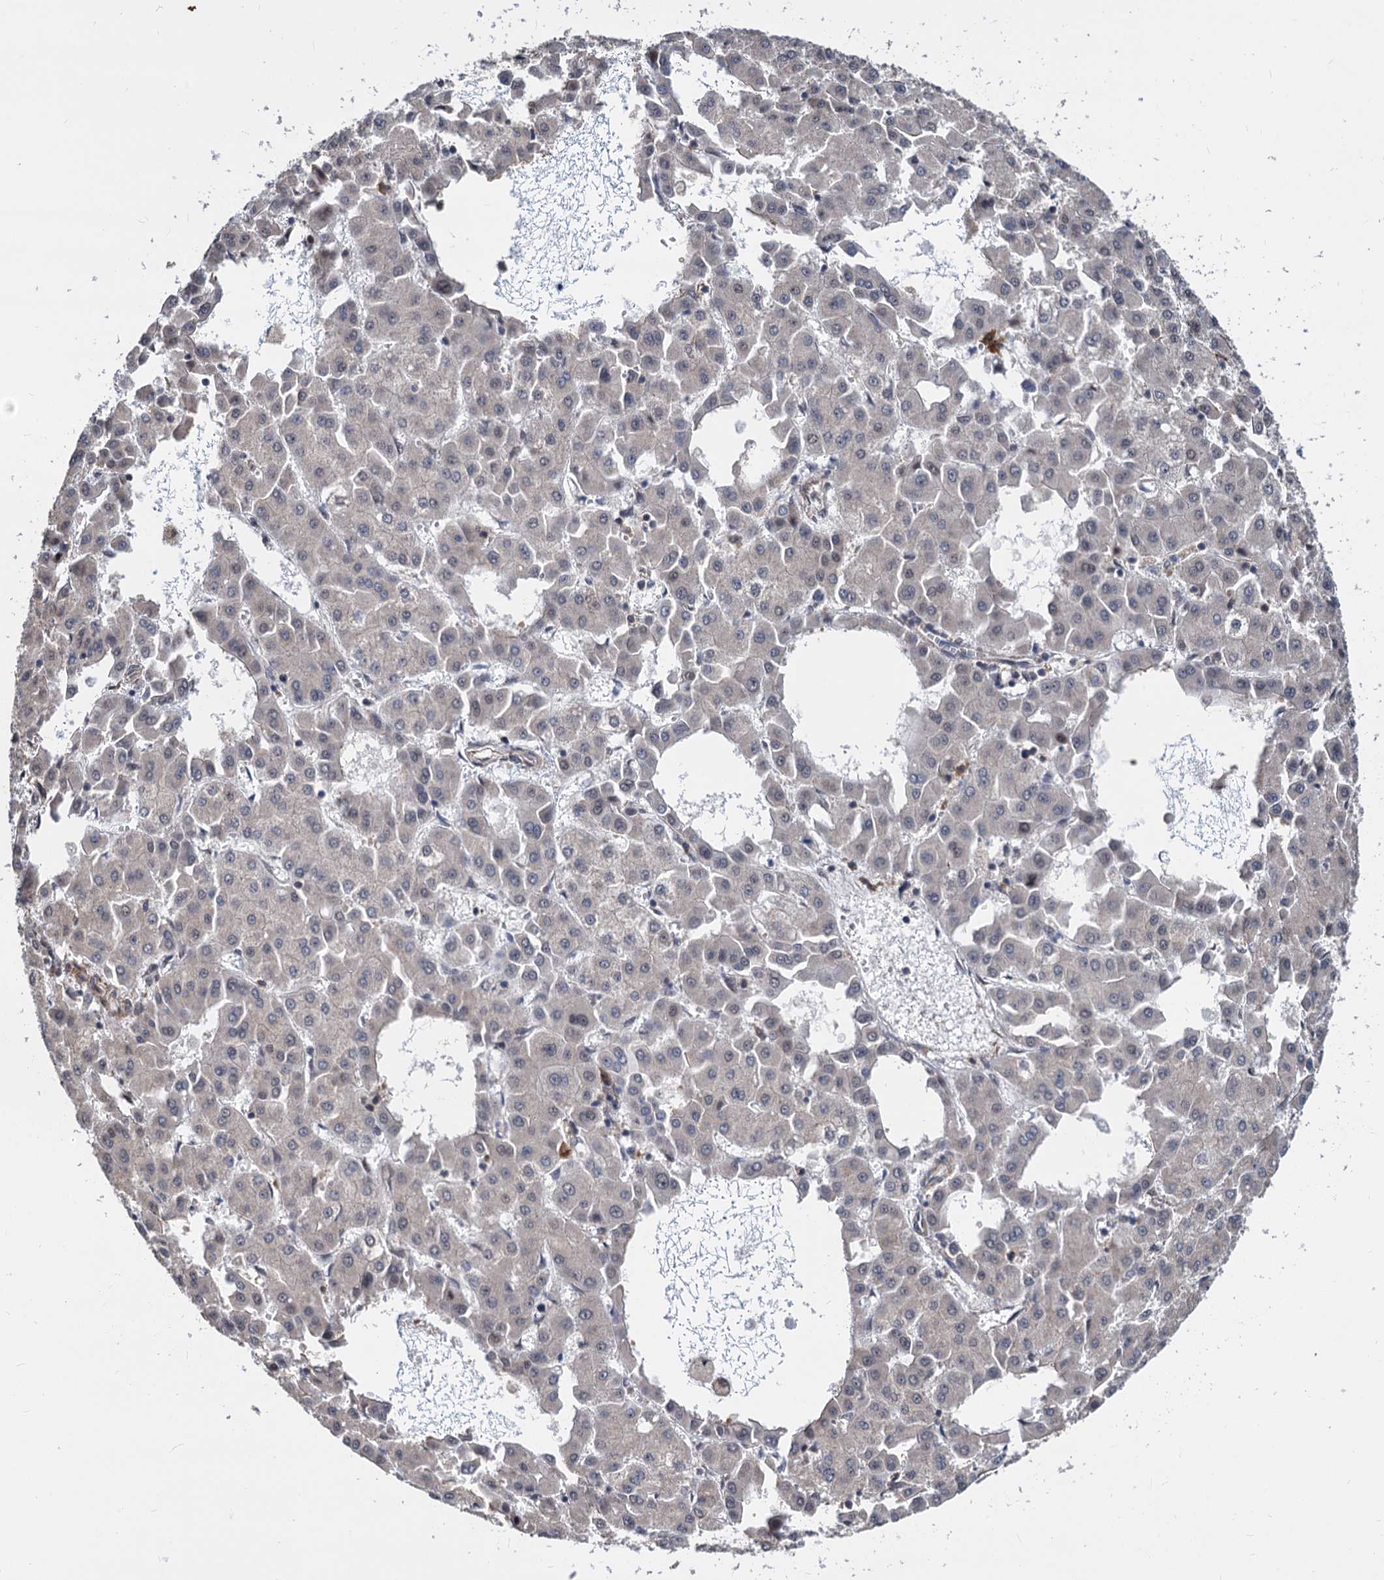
{"staining": {"intensity": "weak", "quantity": "<25%", "location": "nuclear"}, "tissue": "liver cancer", "cell_type": "Tumor cells", "image_type": "cancer", "snomed": [{"axis": "morphology", "description": "Carcinoma, Hepatocellular, NOS"}, {"axis": "topography", "description": "Liver"}], "caption": "DAB immunohistochemical staining of human liver cancer demonstrates no significant expression in tumor cells. The staining is performed using DAB (3,3'-diaminobenzidine) brown chromogen with nuclei counter-stained in using hematoxylin.", "gene": "PSMD4", "patient": {"sex": "male", "age": 47}}